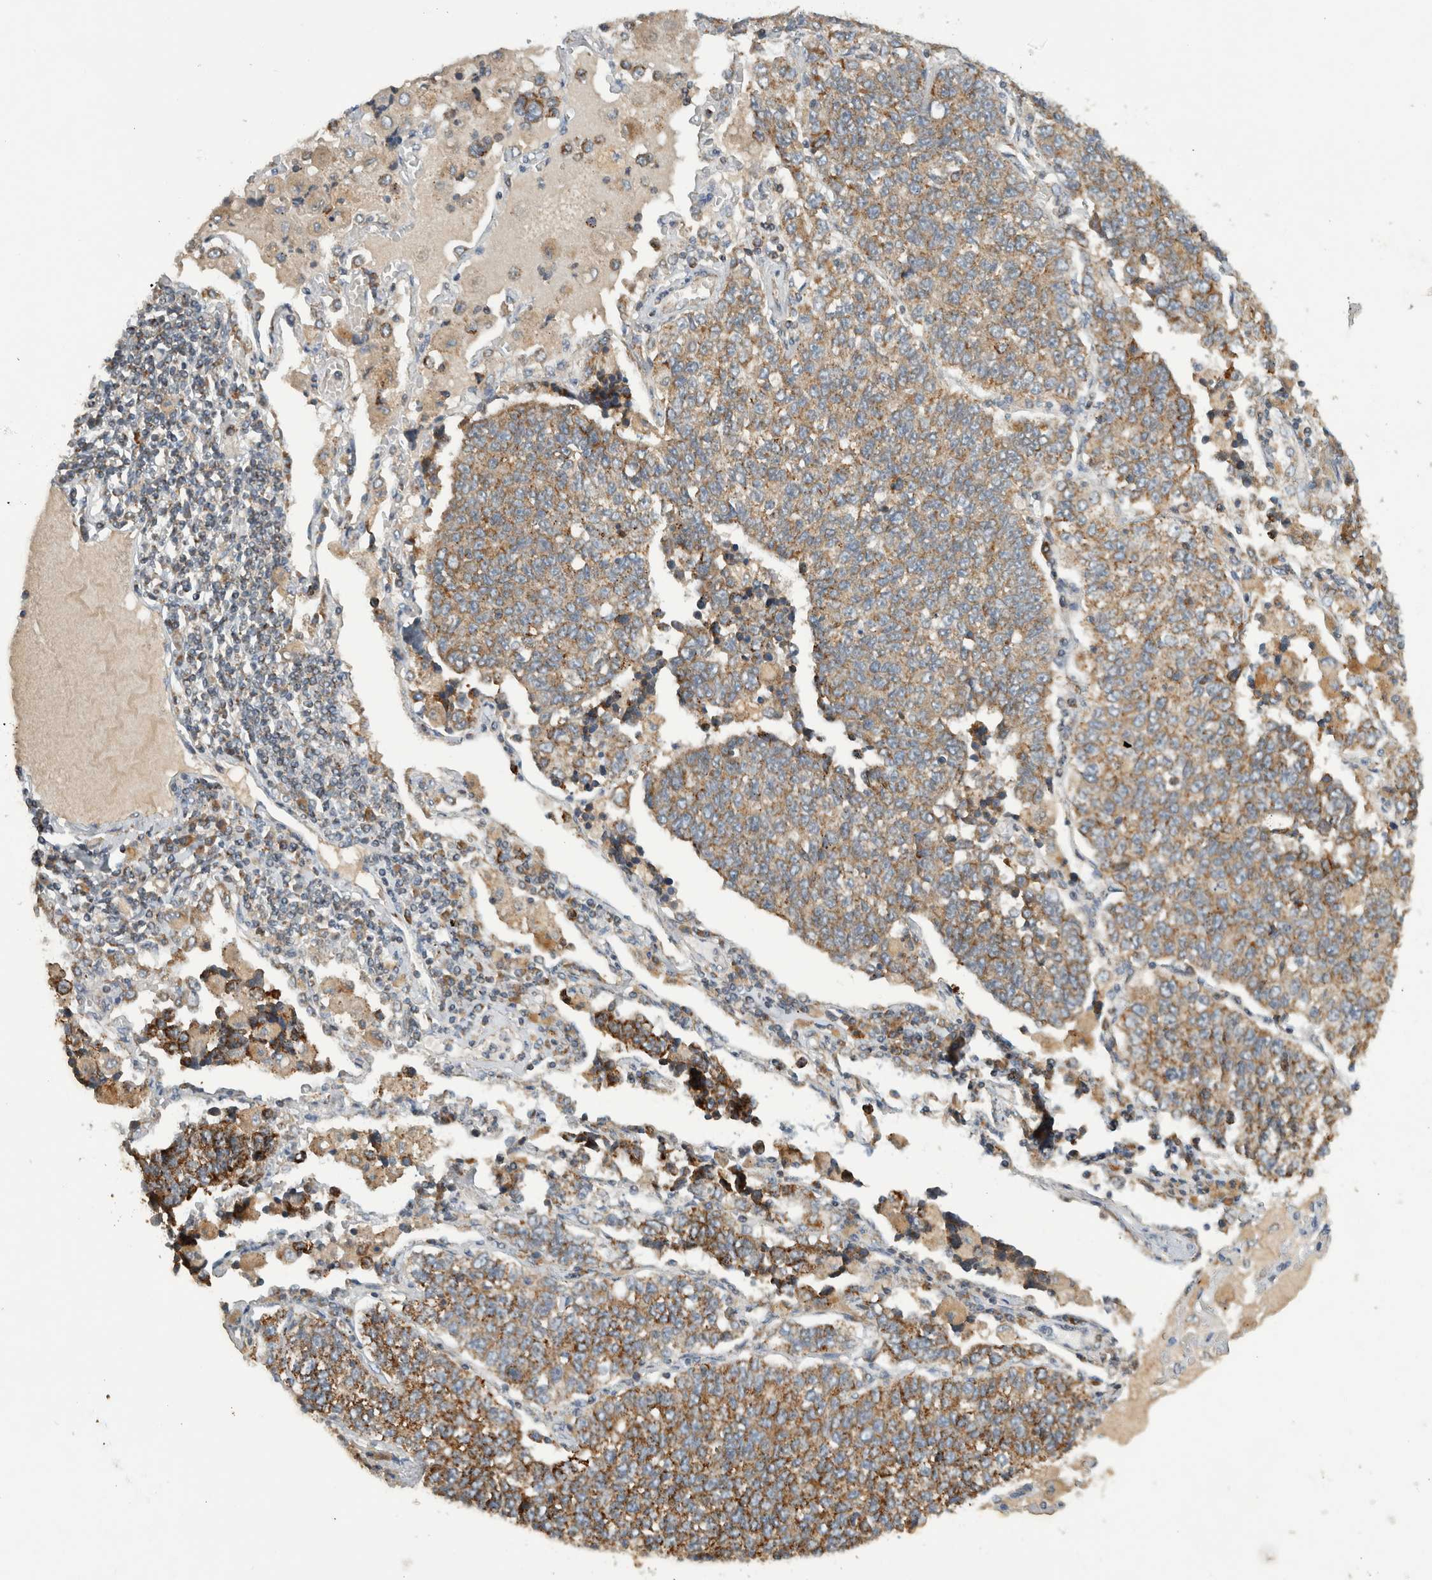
{"staining": {"intensity": "weak", "quantity": ">75%", "location": "cytoplasmic/membranous"}, "tissue": "lung cancer", "cell_type": "Tumor cells", "image_type": "cancer", "snomed": [{"axis": "morphology", "description": "Adenocarcinoma, NOS"}, {"axis": "topography", "description": "Lung"}], "caption": "Approximately >75% of tumor cells in human lung adenocarcinoma show weak cytoplasmic/membranous protein staining as visualized by brown immunohistochemical staining.", "gene": "AMPD1", "patient": {"sex": "male", "age": 49}}